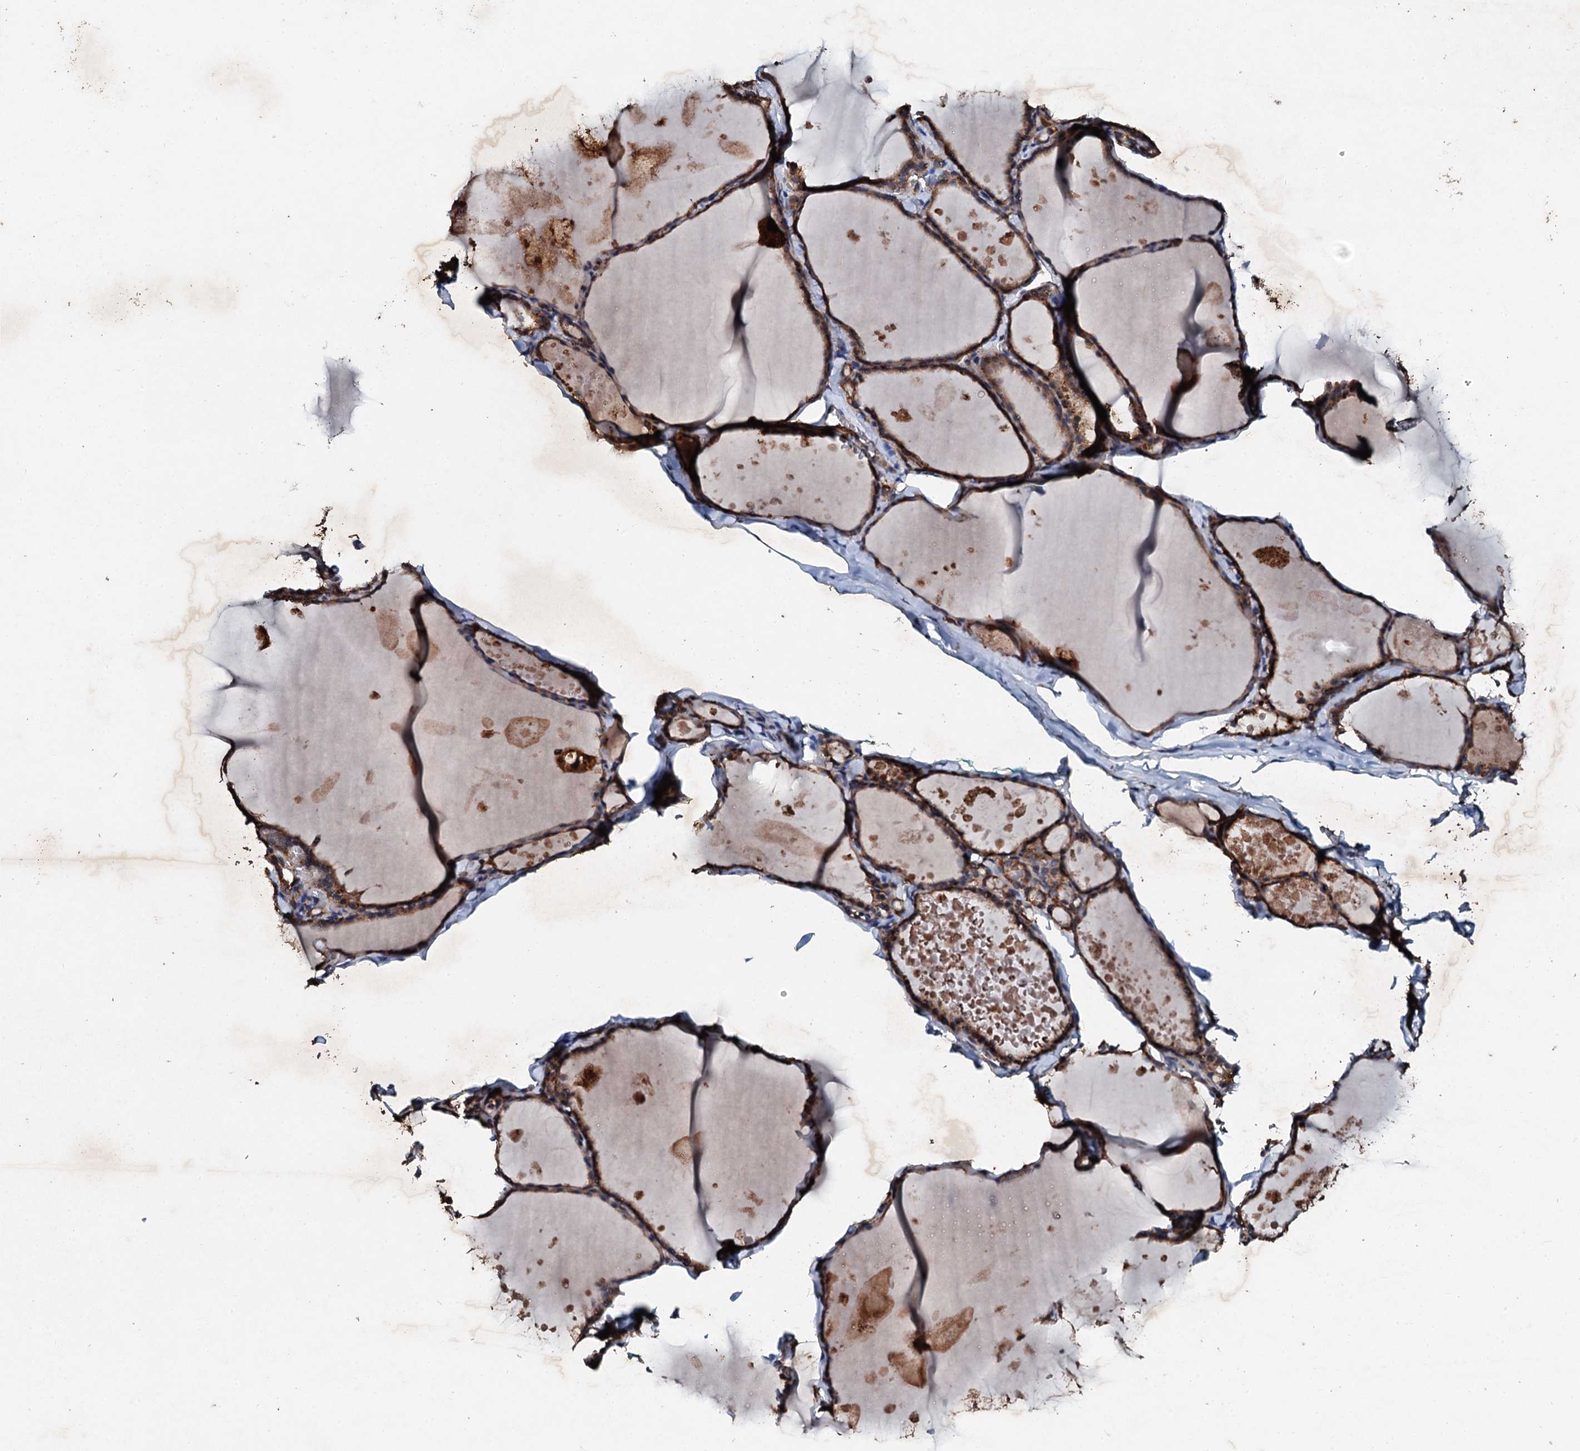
{"staining": {"intensity": "moderate", "quantity": ">75%", "location": "cytoplasmic/membranous"}, "tissue": "thyroid gland", "cell_type": "Glandular cells", "image_type": "normal", "snomed": [{"axis": "morphology", "description": "Normal tissue, NOS"}, {"axis": "topography", "description": "Thyroid gland"}], "caption": "Immunohistochemistry of normal thyroid gland shows medium levels of moderate cytoplasmic/membranous positivity in approximately >75% of glandular cells. (DAB IHC with brightfield microscopy, high magnification).", "gene": "ADAMTS10", "patient": {"sex": "male", "age": 56}}